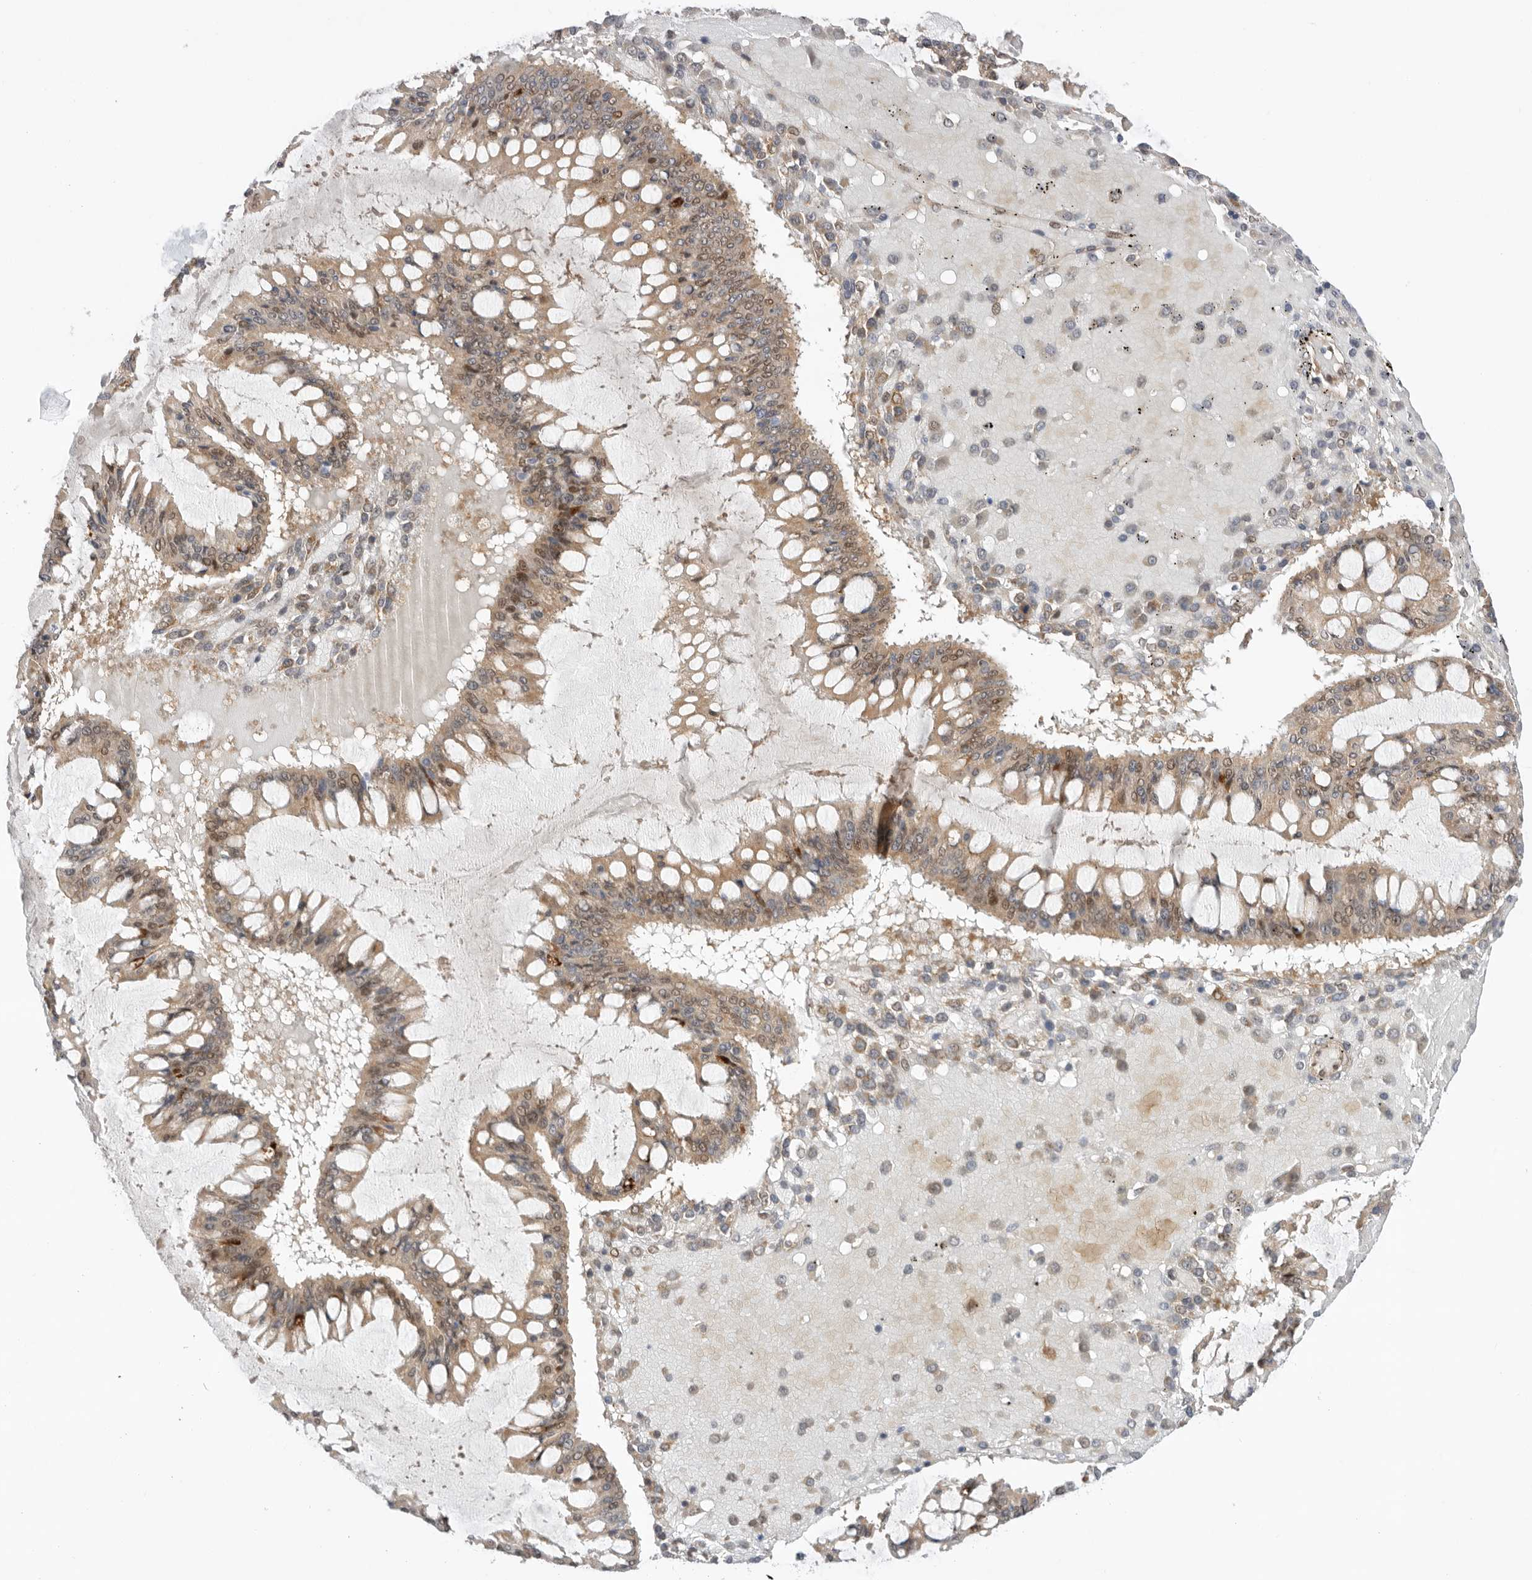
{"staining": {"intensity": "weak", "quantity": "25%-75%", "location": "cytoplasmic/membranous,nuclear"}, "tissue": "ovarian cancer", "cell_type": "Tumor cells", "image_type": "cancer", "snomed": [{"axis": "morphology", "description": "Cystadenocarcinoma, mucinous, NOS"}, {"axis": "topography", "description": "Ovary"}], "caption": "Ovarian cancer stained for a protein exhibits weak cytoplasmic/membranous and nuclear positivity in tumor cells.", "gene": "DCAF8", "patient": {"sex": "female", "age": 73}}